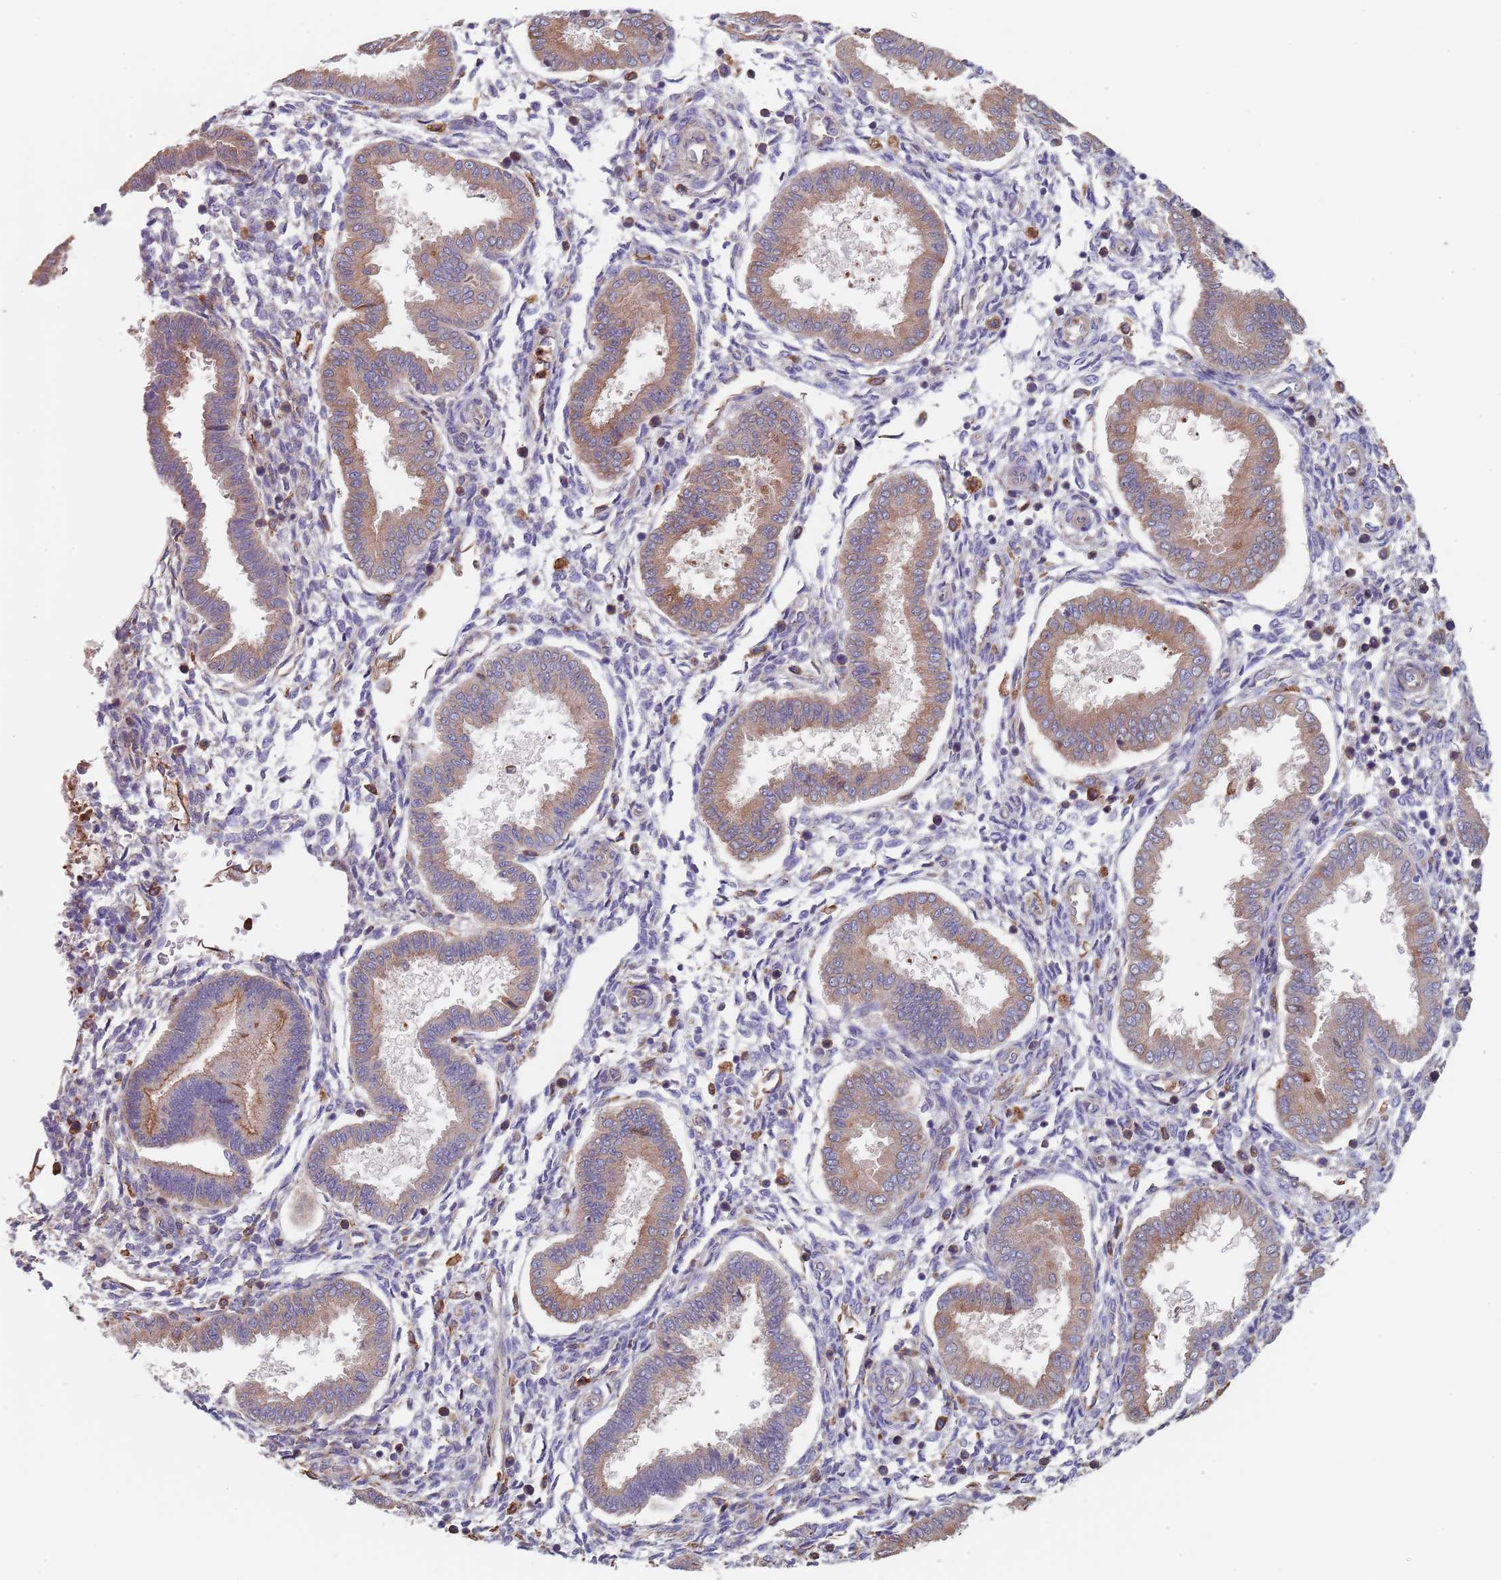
{"staining": {"intensity": "negative", "quantity": "none", "location": "none"}, "tissue": "endometrium", "cell_type": "Cells in endometrial stroma", "image_type": "normal", "snomed": [{"axis": "morphology", "description": "Normal tissue, NOS"}, {"axis": "topography", "description": "Endometrium"}], "caption": "The image shows no staining of cells in endometrial stroma in benign endometrium. (IHC, brightfield microscopy, high magnification).", "gene": "DCUN1D3", "patient": {"sex": "female", "age": 24}}